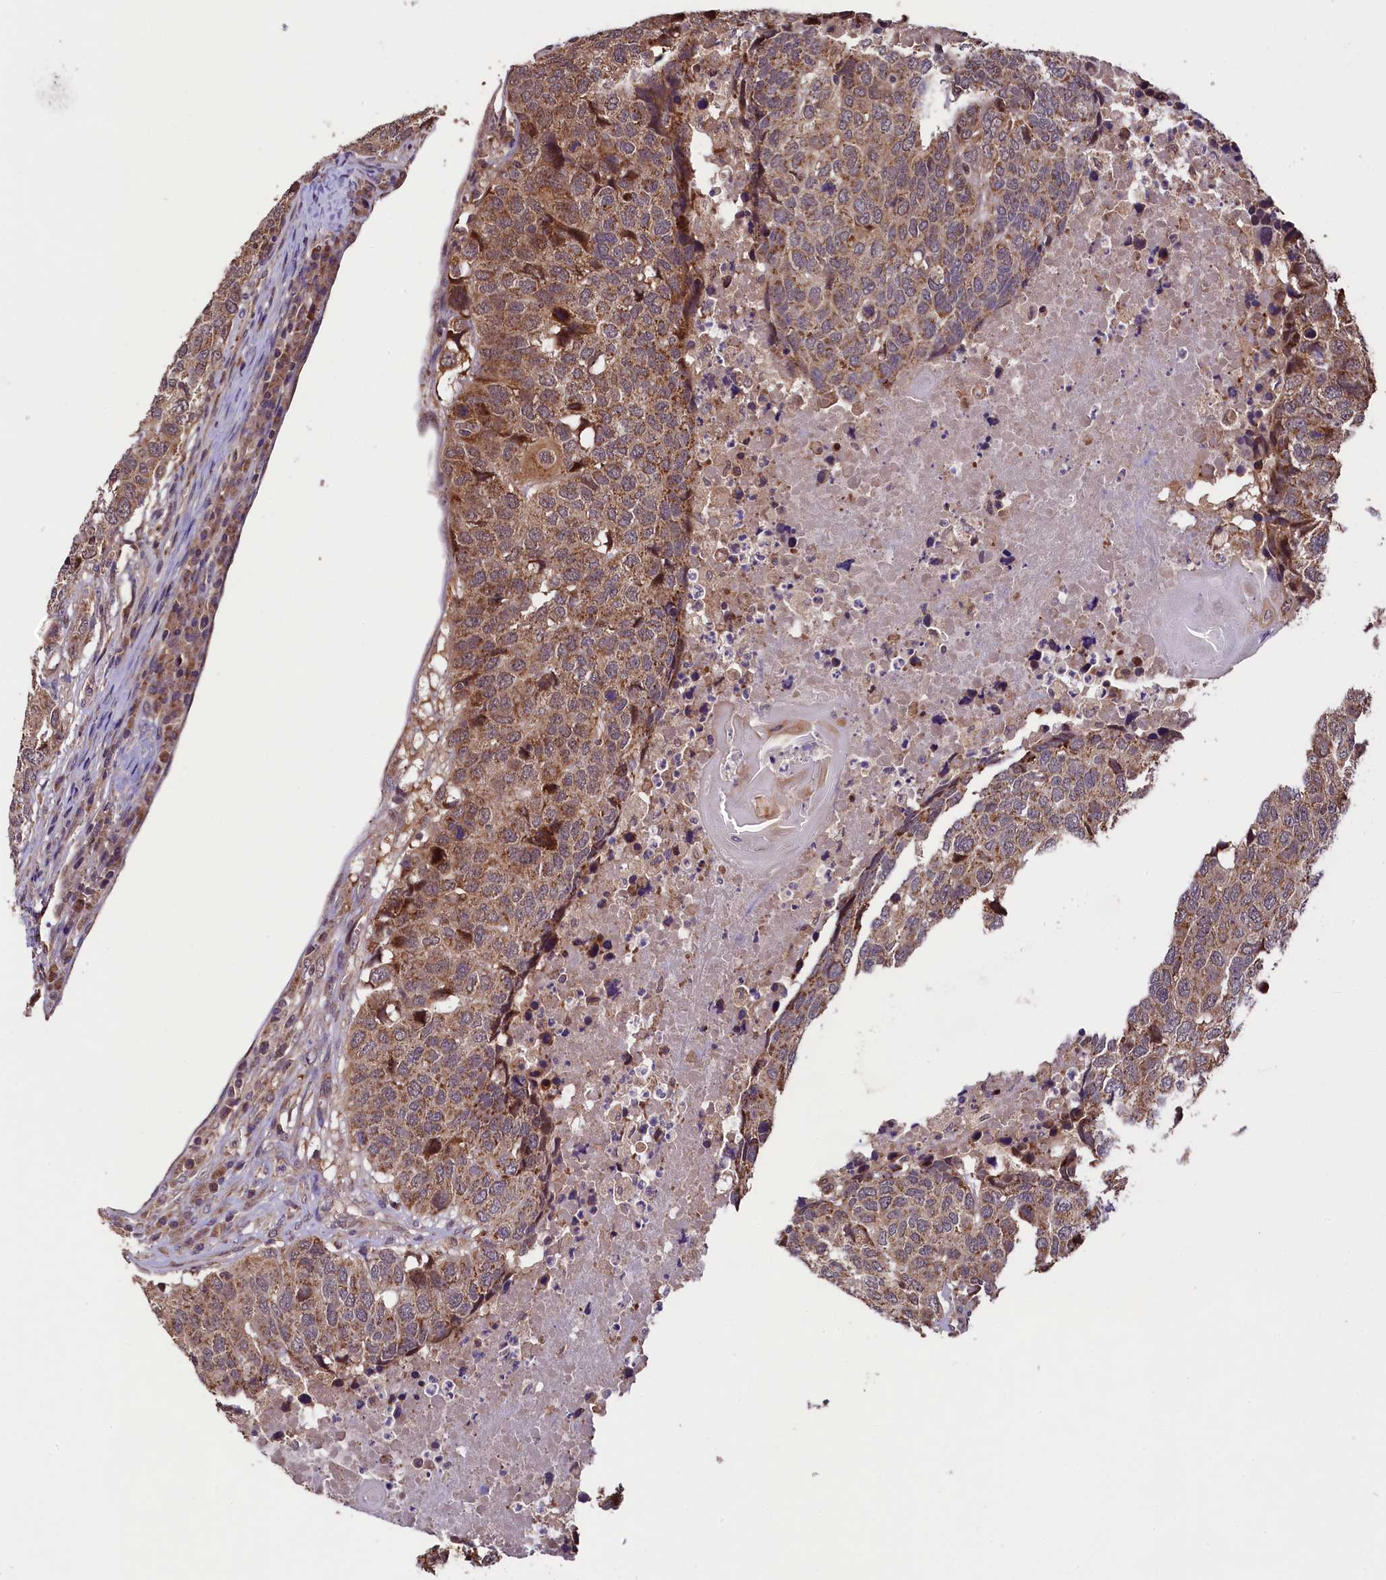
{"staining": {"intensity": "moderate", "quantity": ">75%", "location": "cytoplasmic/membranous"}, "tissue": "head and neck cancer", "cell_type": "Tumor cells", "image_type": "cancer", "snomed": [{"axis": "morphology", "description": "Squamous cell carcinoma, NOS"}, {"axis": "topography", "description": "Head-Neck"}], "caption": "Immunohistochemistry (DAB) staining of human head and neck squamous cell carcinoma reveals moderate cytoplasmic/membranous protein staining in approximately >75% of tumor cells. (DAB IHC, brown staining for protein, blue staining for nuclei).", "gene": "DOHH", "patient": {"sex": "male", "age": 66}}